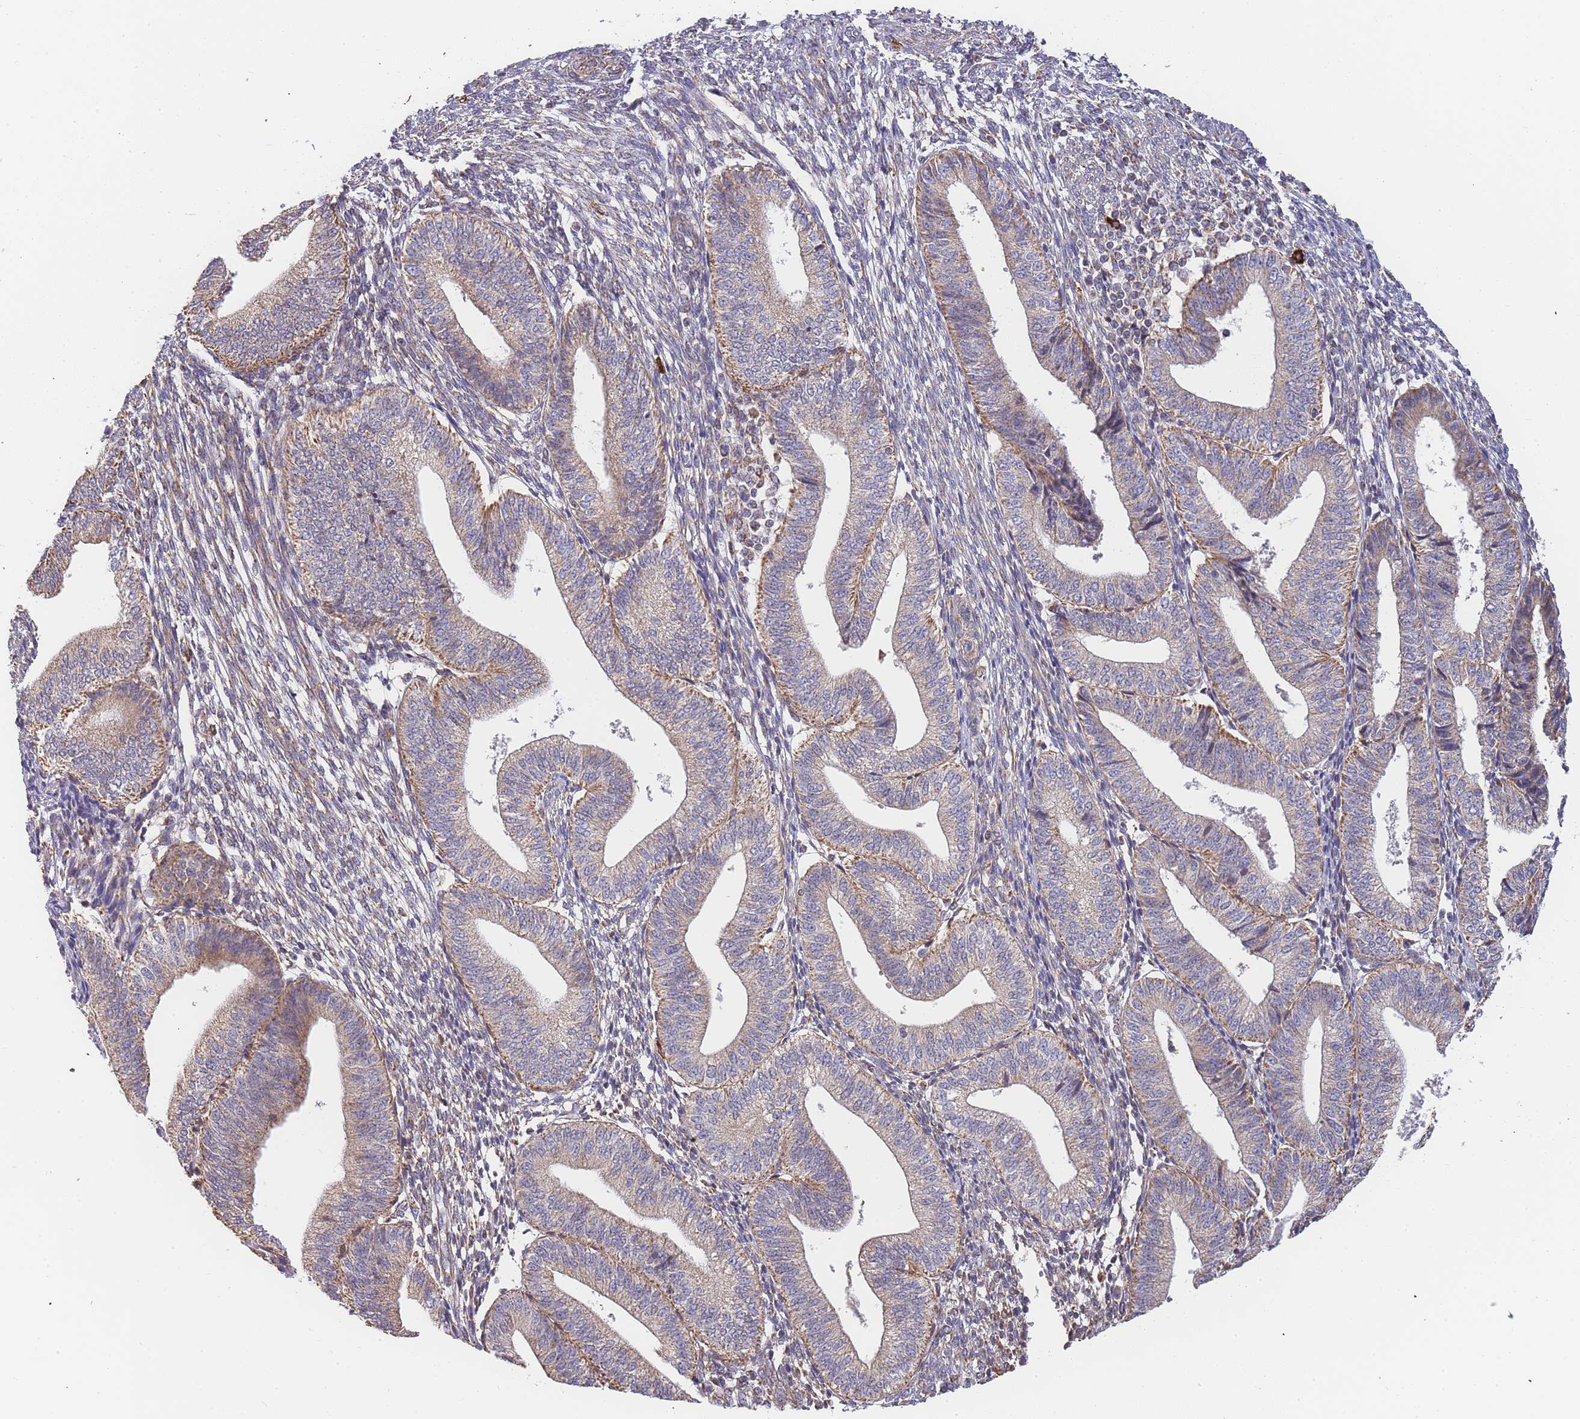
{"staining": {"intensity": "moderate", "quantity": "25%-75%", "location": "cytoplasmic/membranous"}, "tissue": "endometrium", "cell_type": "Cells in endometrial stroma", "image_type": "normal", "snomed": [{"axis": "morphology", "description": "Normal tissue, NOS"}, {"axis": "topography", "description": "Endometrium"}], "caption": "Immunohistochemical staining of benign human endometrium shows moderate cytoplasmic/membranous protein staining in approximately 25%-75% of cells in endometrial stroma.", "gene": "ADCY9", "patient": {"sex": "female", "age": 34}}